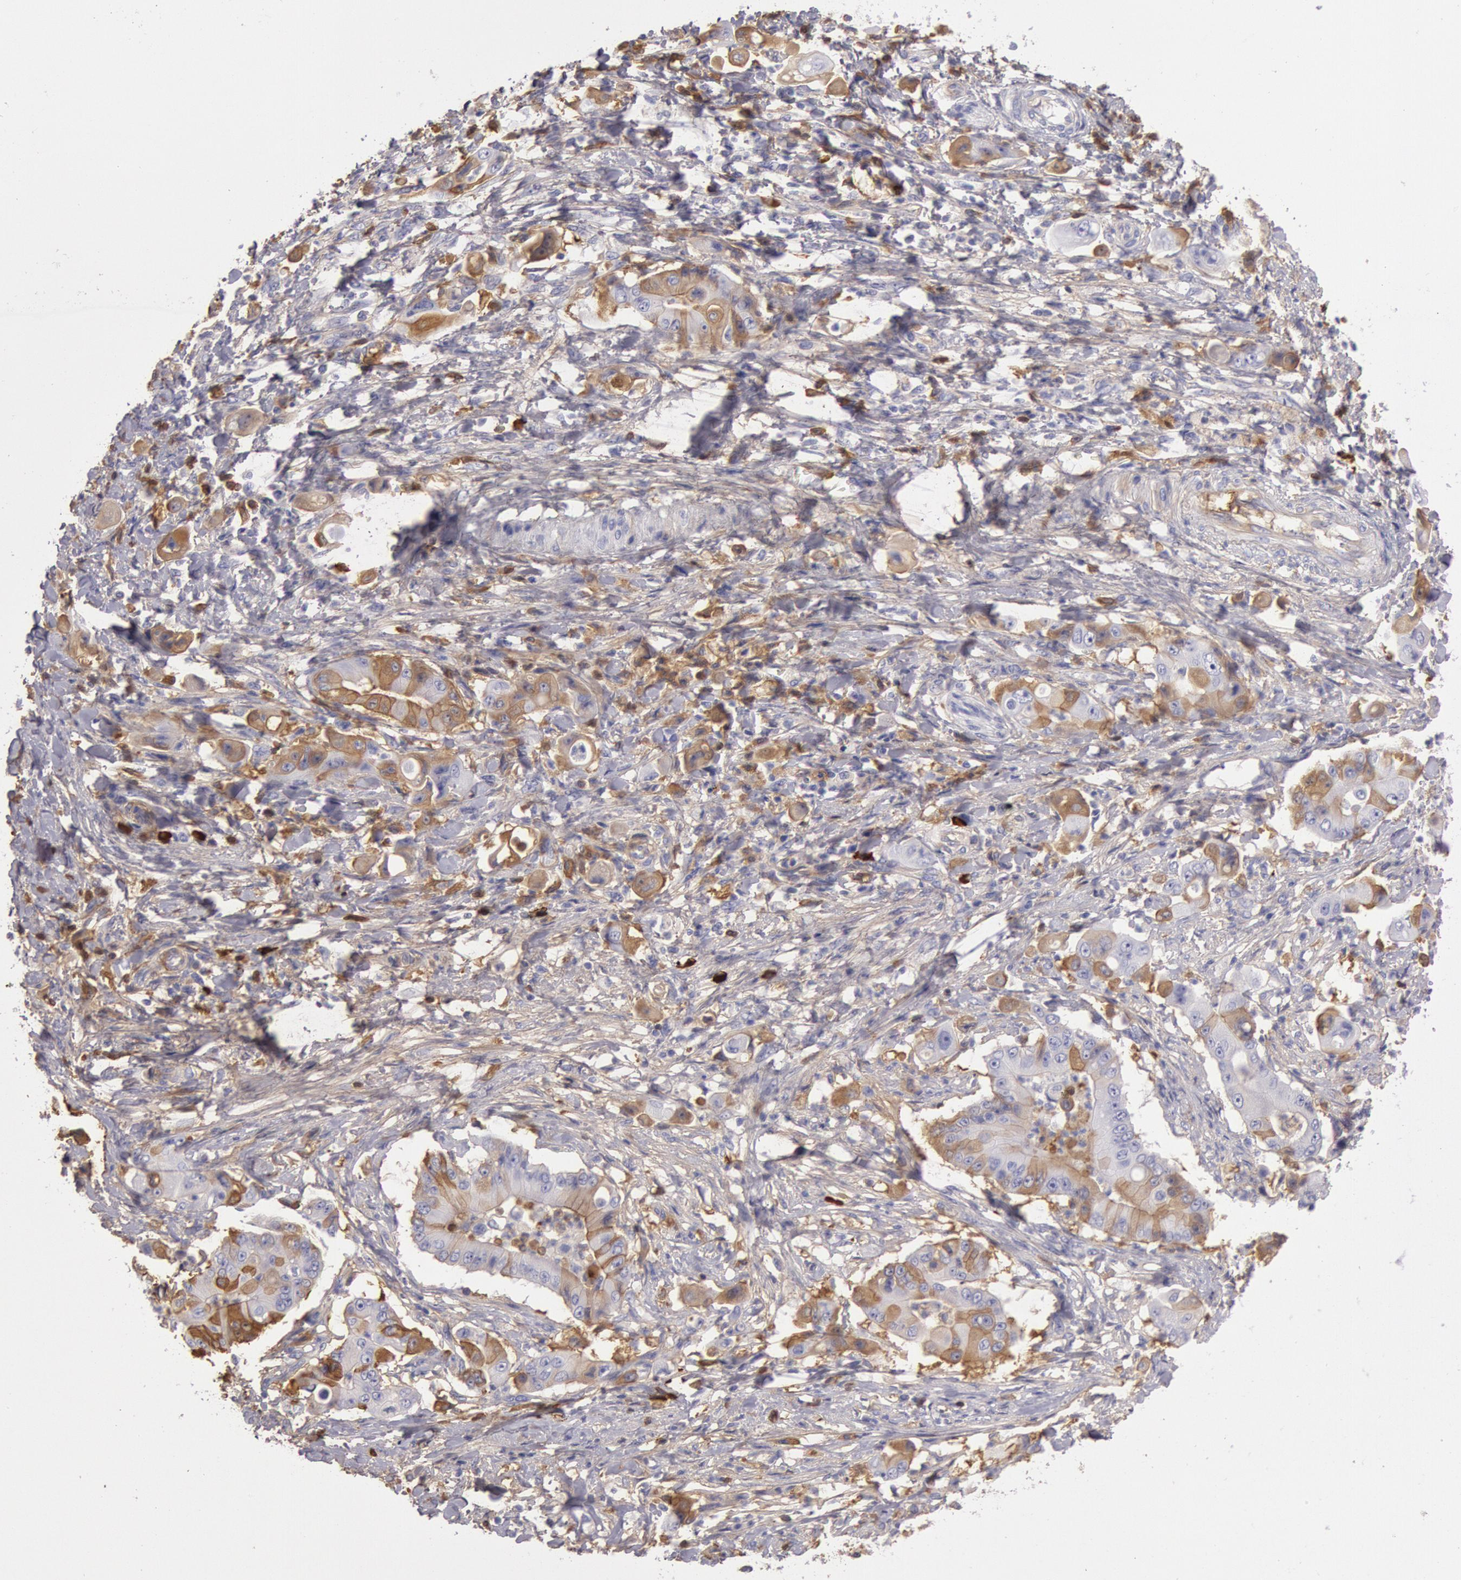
{"staining": {"intensity": "moderate", "quantity": "25%-75%", "location": "cytoplasmic/membranous"}, "tissue": "pancreatic cancer", "cell_type": "Tumor cells", "image_type": "cancer", "snomed": [{"axis": "morphology", "description": "Adenocarcinoma, NOS"}, {"axis": "topography", "description": "Pancreas"}], "caption": "A histopathology image of human pancreatic cancer (adenocarcinoma) stained for a protein displays moderate cytoplasmic/membranous brown staining in tumor cells. The protein is shown in brown color, while the nuclei are stained blue.", "gene": "IGHG1", "patient": {"sex": "male", "age": 62}}